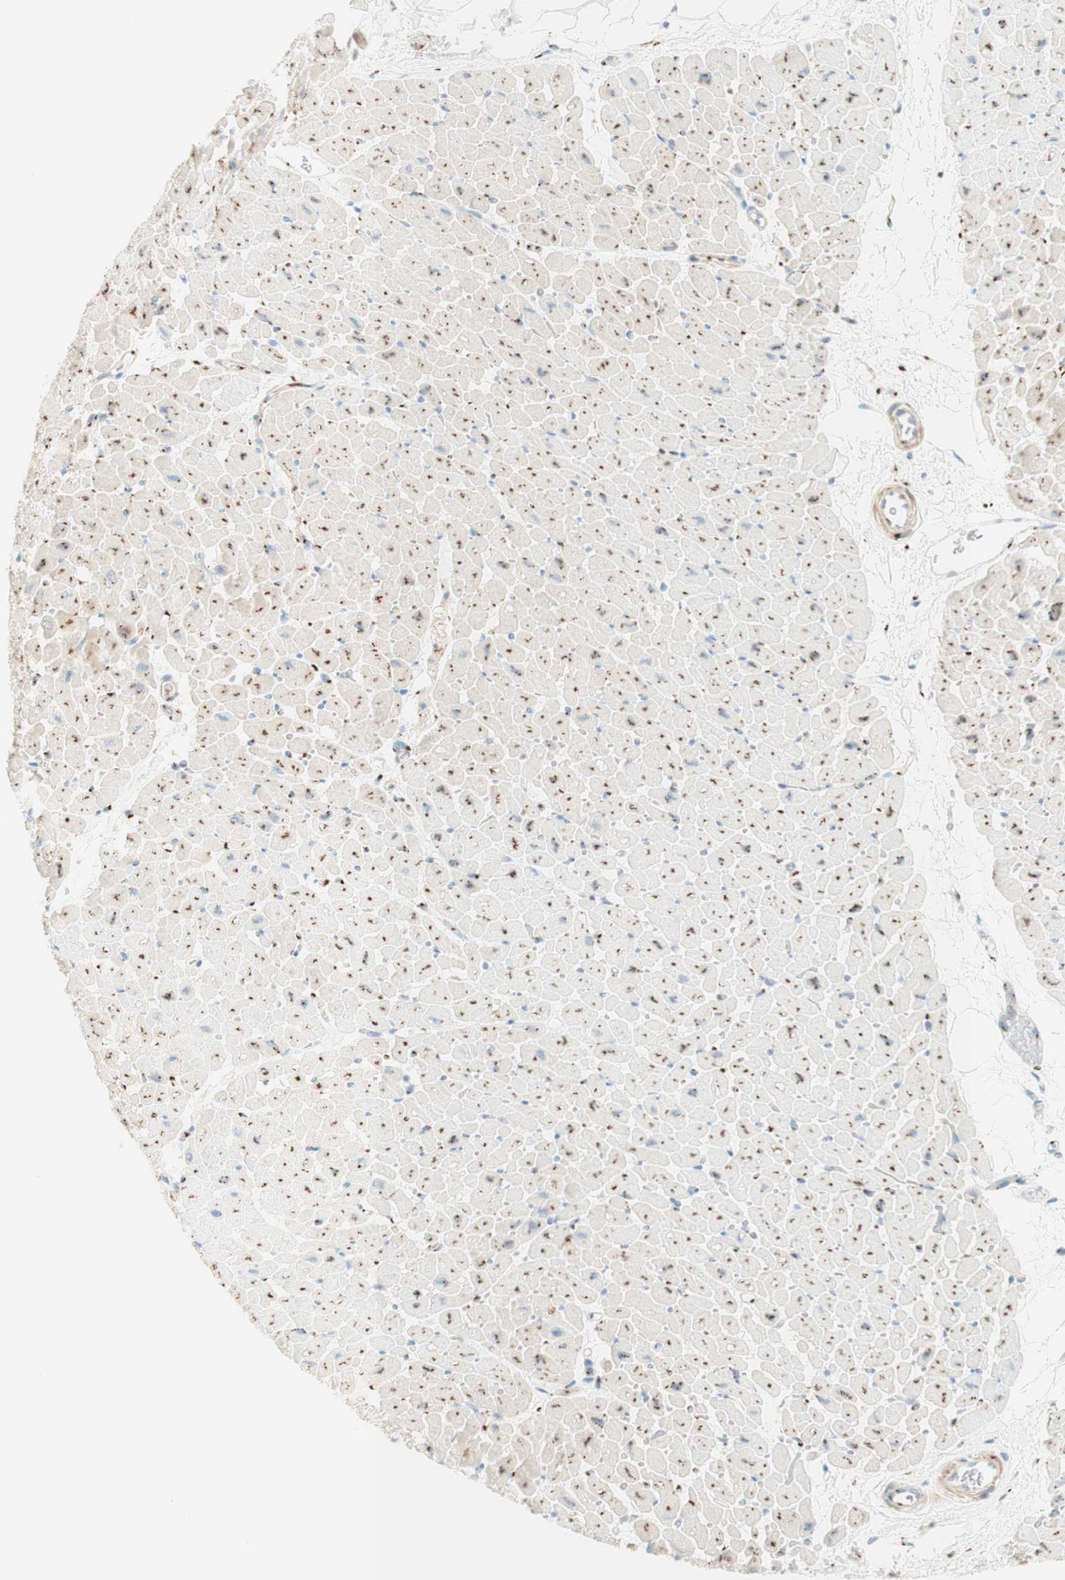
{"staining": {"intensity": "moderate", "quantity": "25%-75%", "location": "cytoplasmic/membranous"}, "tissue": "heart muscle", "cell_type": "Cardiomyocytes", "image_type": "normal", "snomed": [{"axis": "morphology", "description": "Normal tissue, NOS"}, {"axis": "topography", "description": "Heart"}], "caption": "Human heart muscle stained with a brown dye displays moderate cytoplasmic/membranous positive expression in approximately 25%-75% of cardiomyocytes.", "gene": "GOLGB1", "patient": {"sex": "male", "age": 45}}